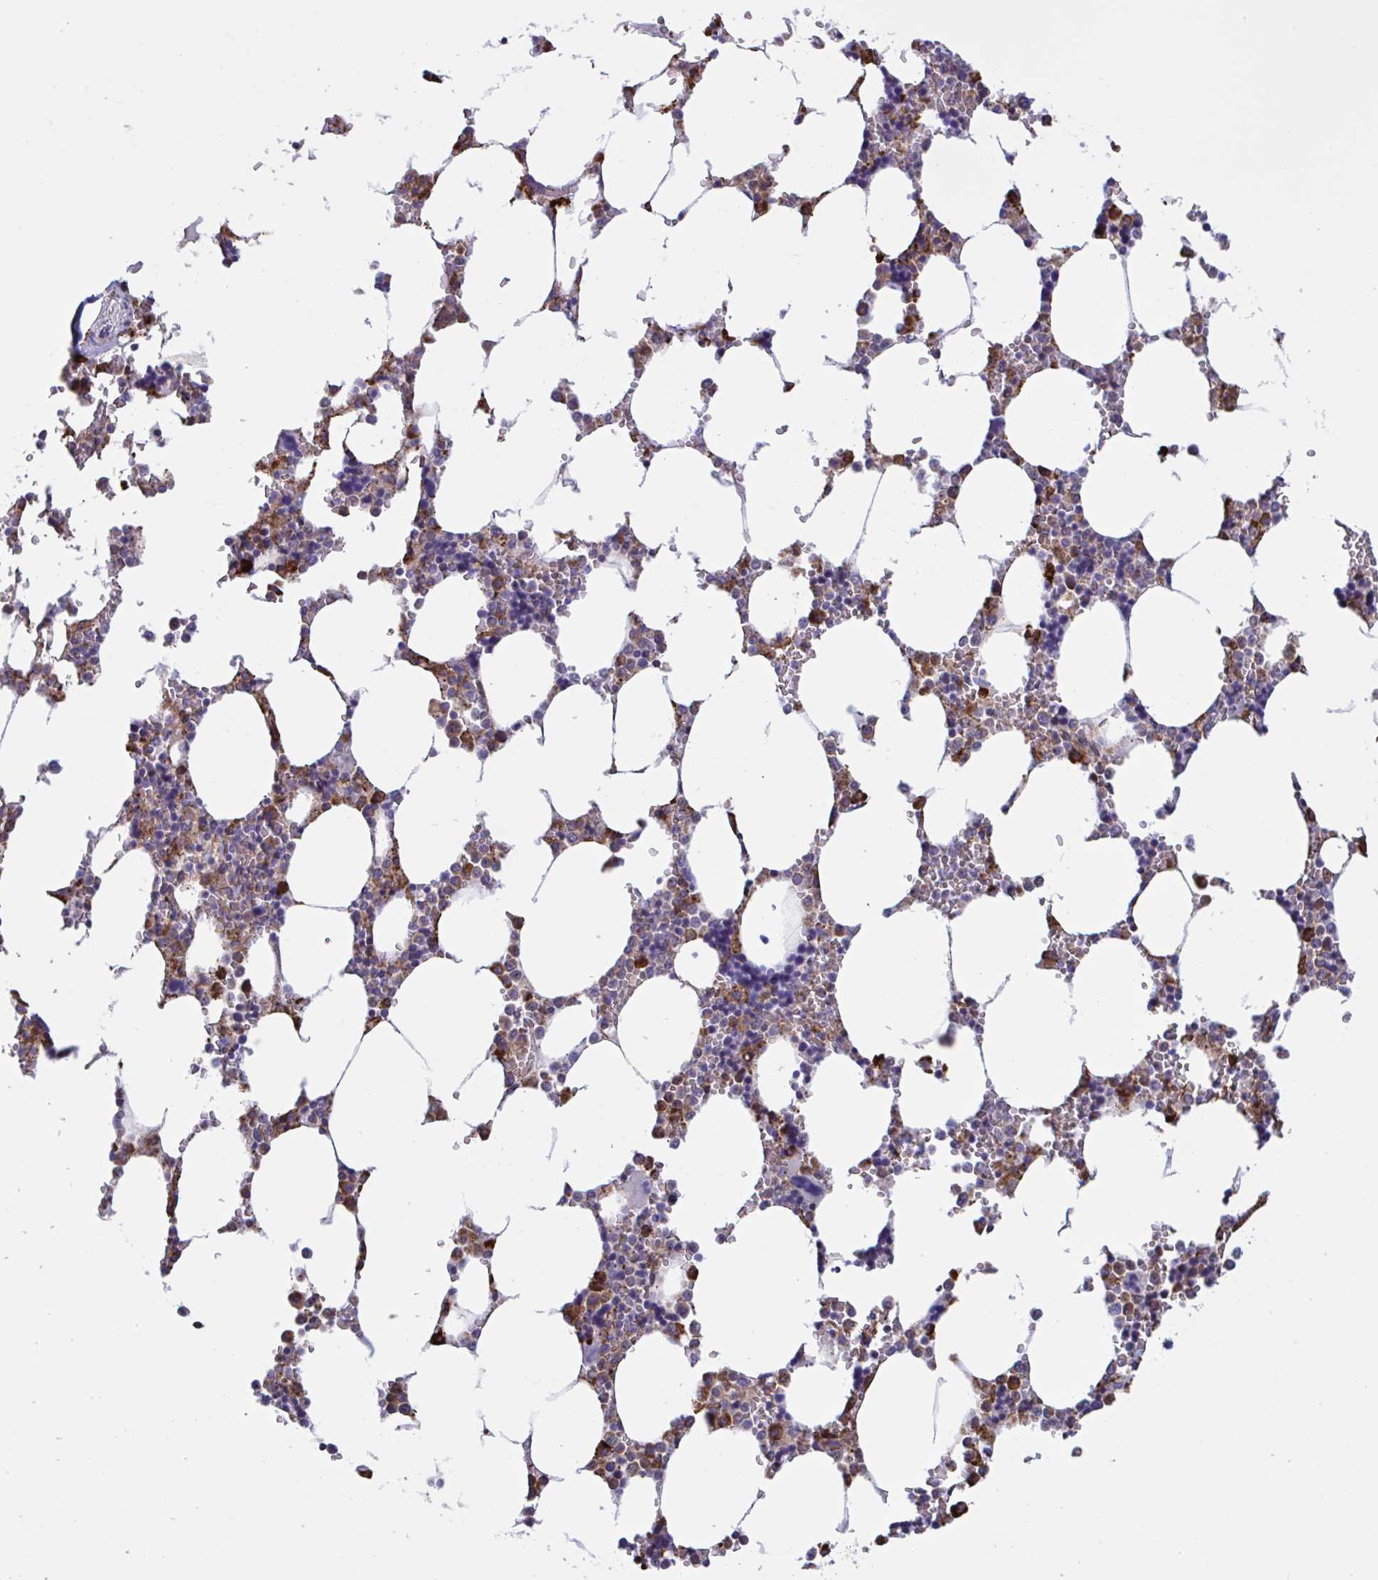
{"staining": {"intensity": "strong", "quantity": "25%-75%", "location": "cytoplasmic/membranous"}, "tissue": "bone marrow", "cell_type": "Hematopoietic cells", "image_type": "normal", "snomed": [{"axis": "morphology", "description": "Normal tissue, NOS"}, {"axis": "topography", "description": "Bone marrow"}], "caption": "Immunohistochemistry photomicrograph of benign bone marrow stained for a protein (brown), which reveals high levels of strong cytoplasmic/membranous expression in about 25%-75% of hematopoietic cells.", "gene": "PEAK3", "patient": {"sex": "male", "age": 64}}